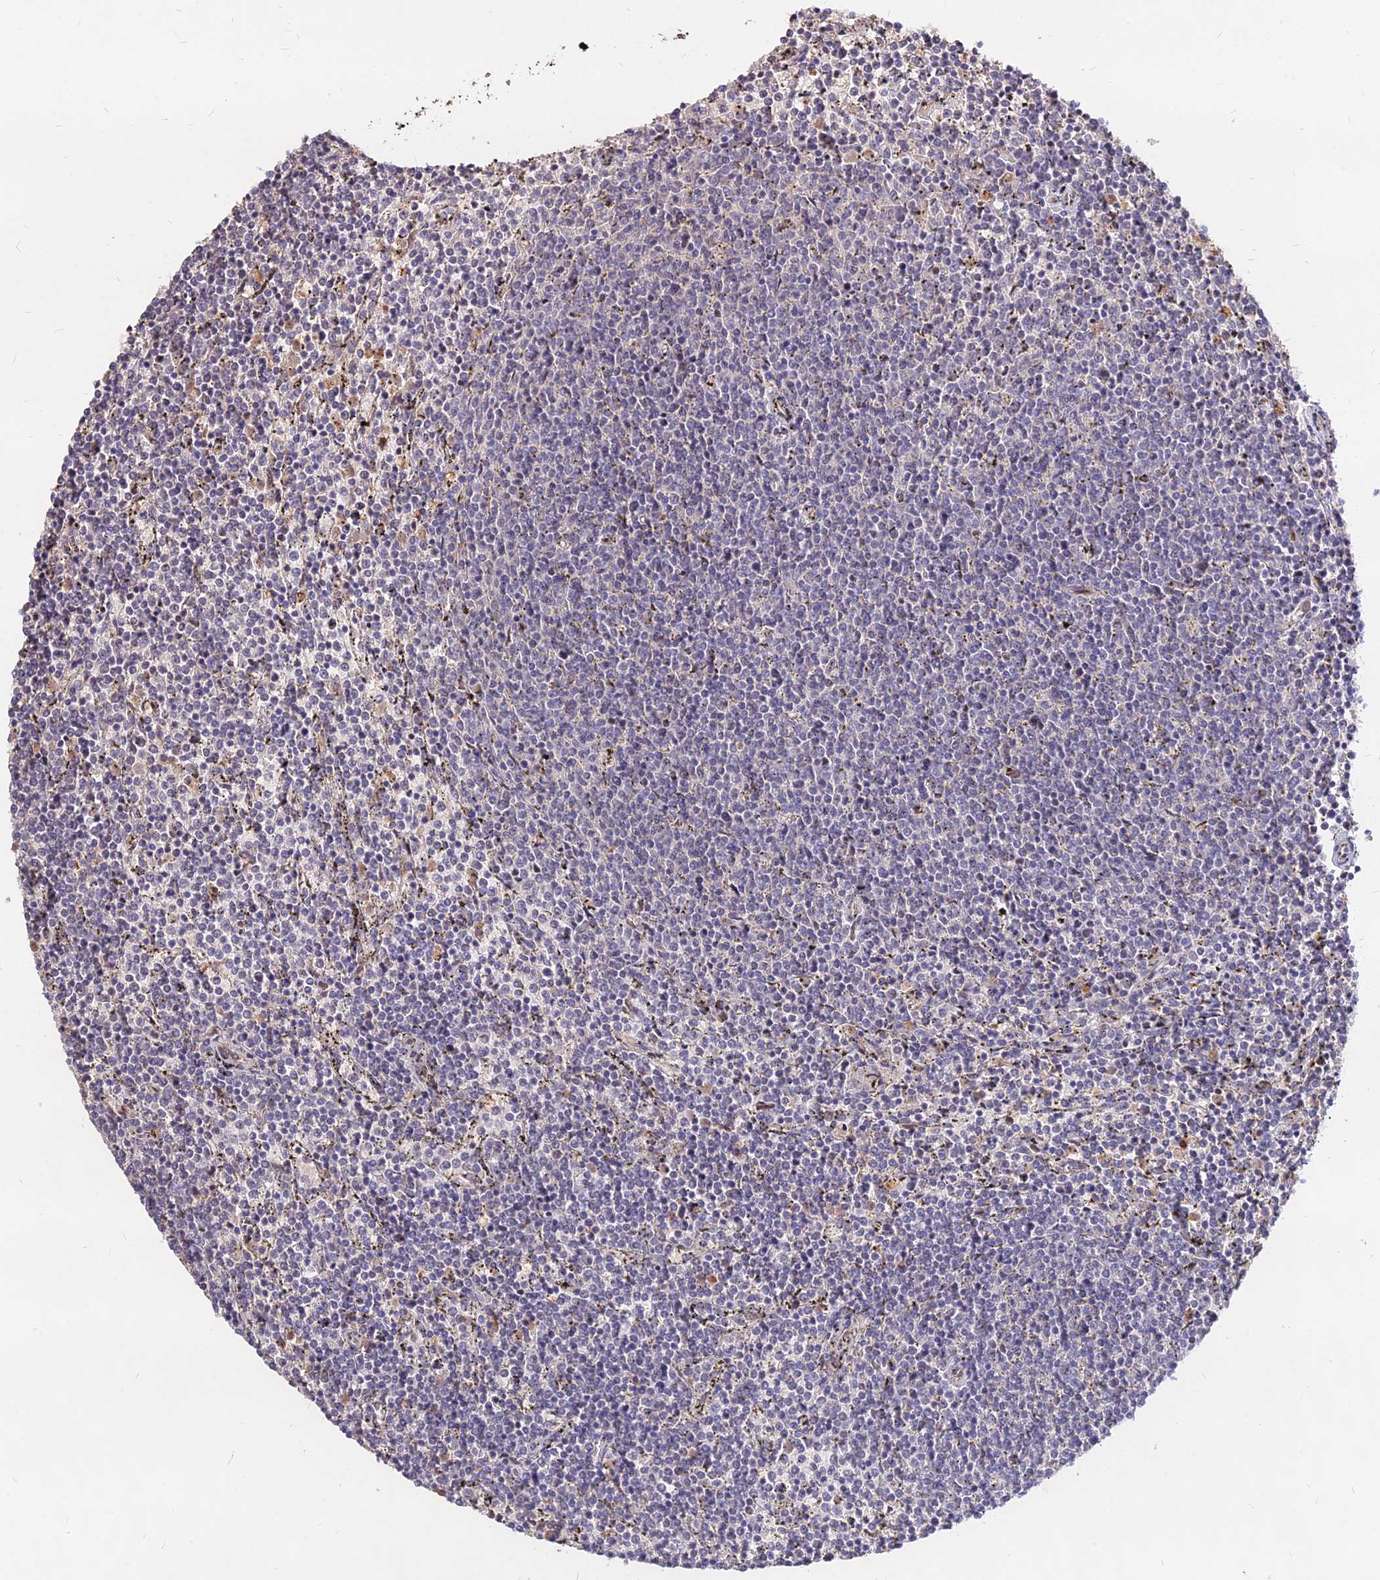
{"staining": {"intensity": "negative", "quantity": "none", "location": "none"}, "tissue": "lymphoma", "cell_type": "Tumor cells", "image_type": "cancer", "snomed": [{"axis": "morphology", "description": "Malignant lymphoma, non-Hodgkin's type, Low grade"}, {"axis": "topography", "description": "Spleen"}], "caption": "Immunohistochemical staining of low-grade malignant lymphoma, non-Hodgkin's type displays no significant expression in tumor cells.", "gene": "C11orf68", "patient": {"sex": "female", "age": 50}}